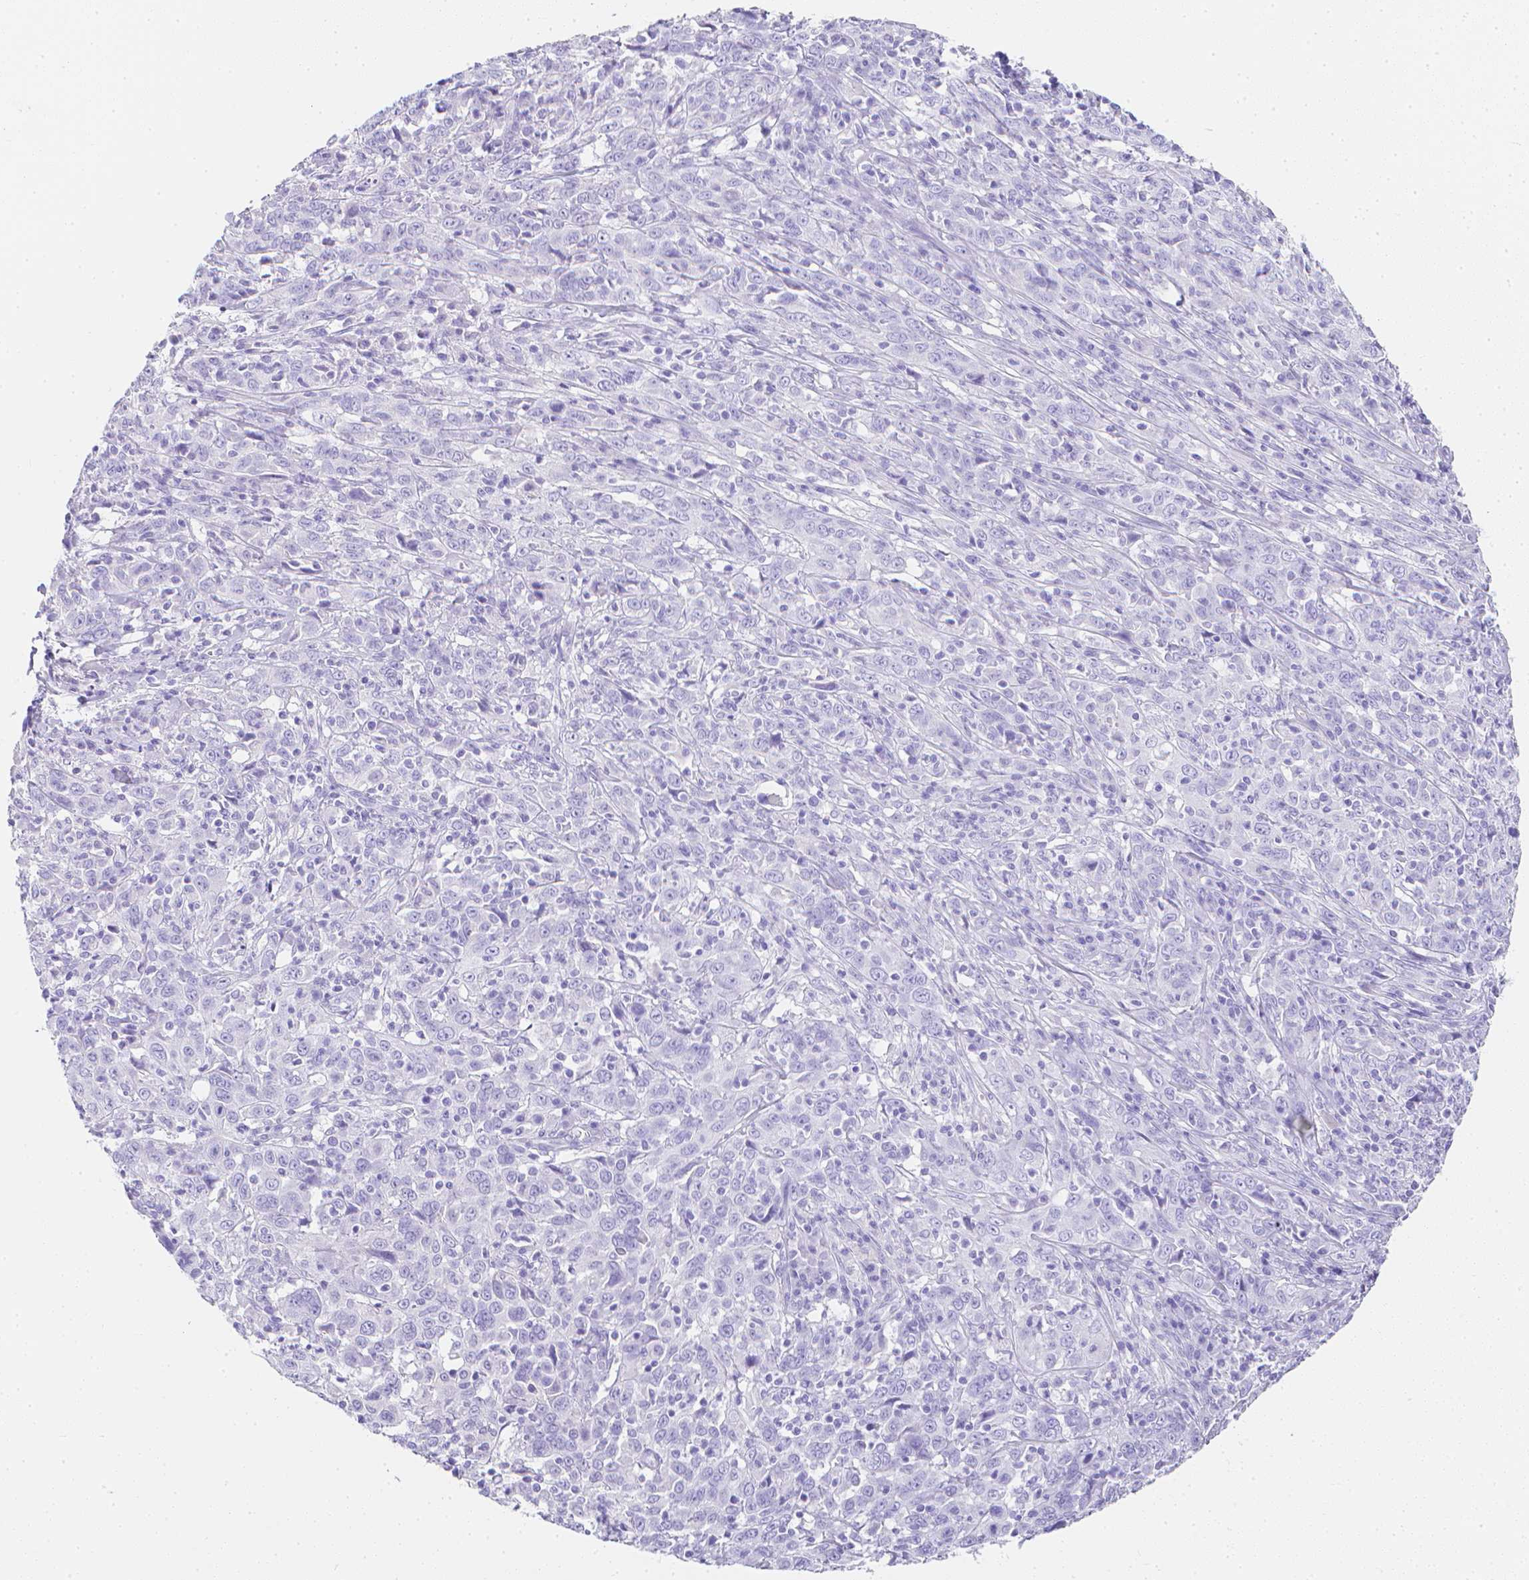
{"staining": {"intensity": "negative", "quantity": "none", "location": "none"}, "tissue": "cervical cancer", "cell_type": "Tumor cells", "image_type": "cancer", "snomed": [{"axis": "morphology", "description": "Squamous cell carcinoma, NOS"}, {"axis": "topography", "description": "Cervix"}], "caption": "Image shows no protein positivity in tumor cells of squamous cell carcinoma (cervical) tissue. Nuclei are stained in blue.", "gene": "LGALS4", "patient": {"sex": "female", "age": 46}}